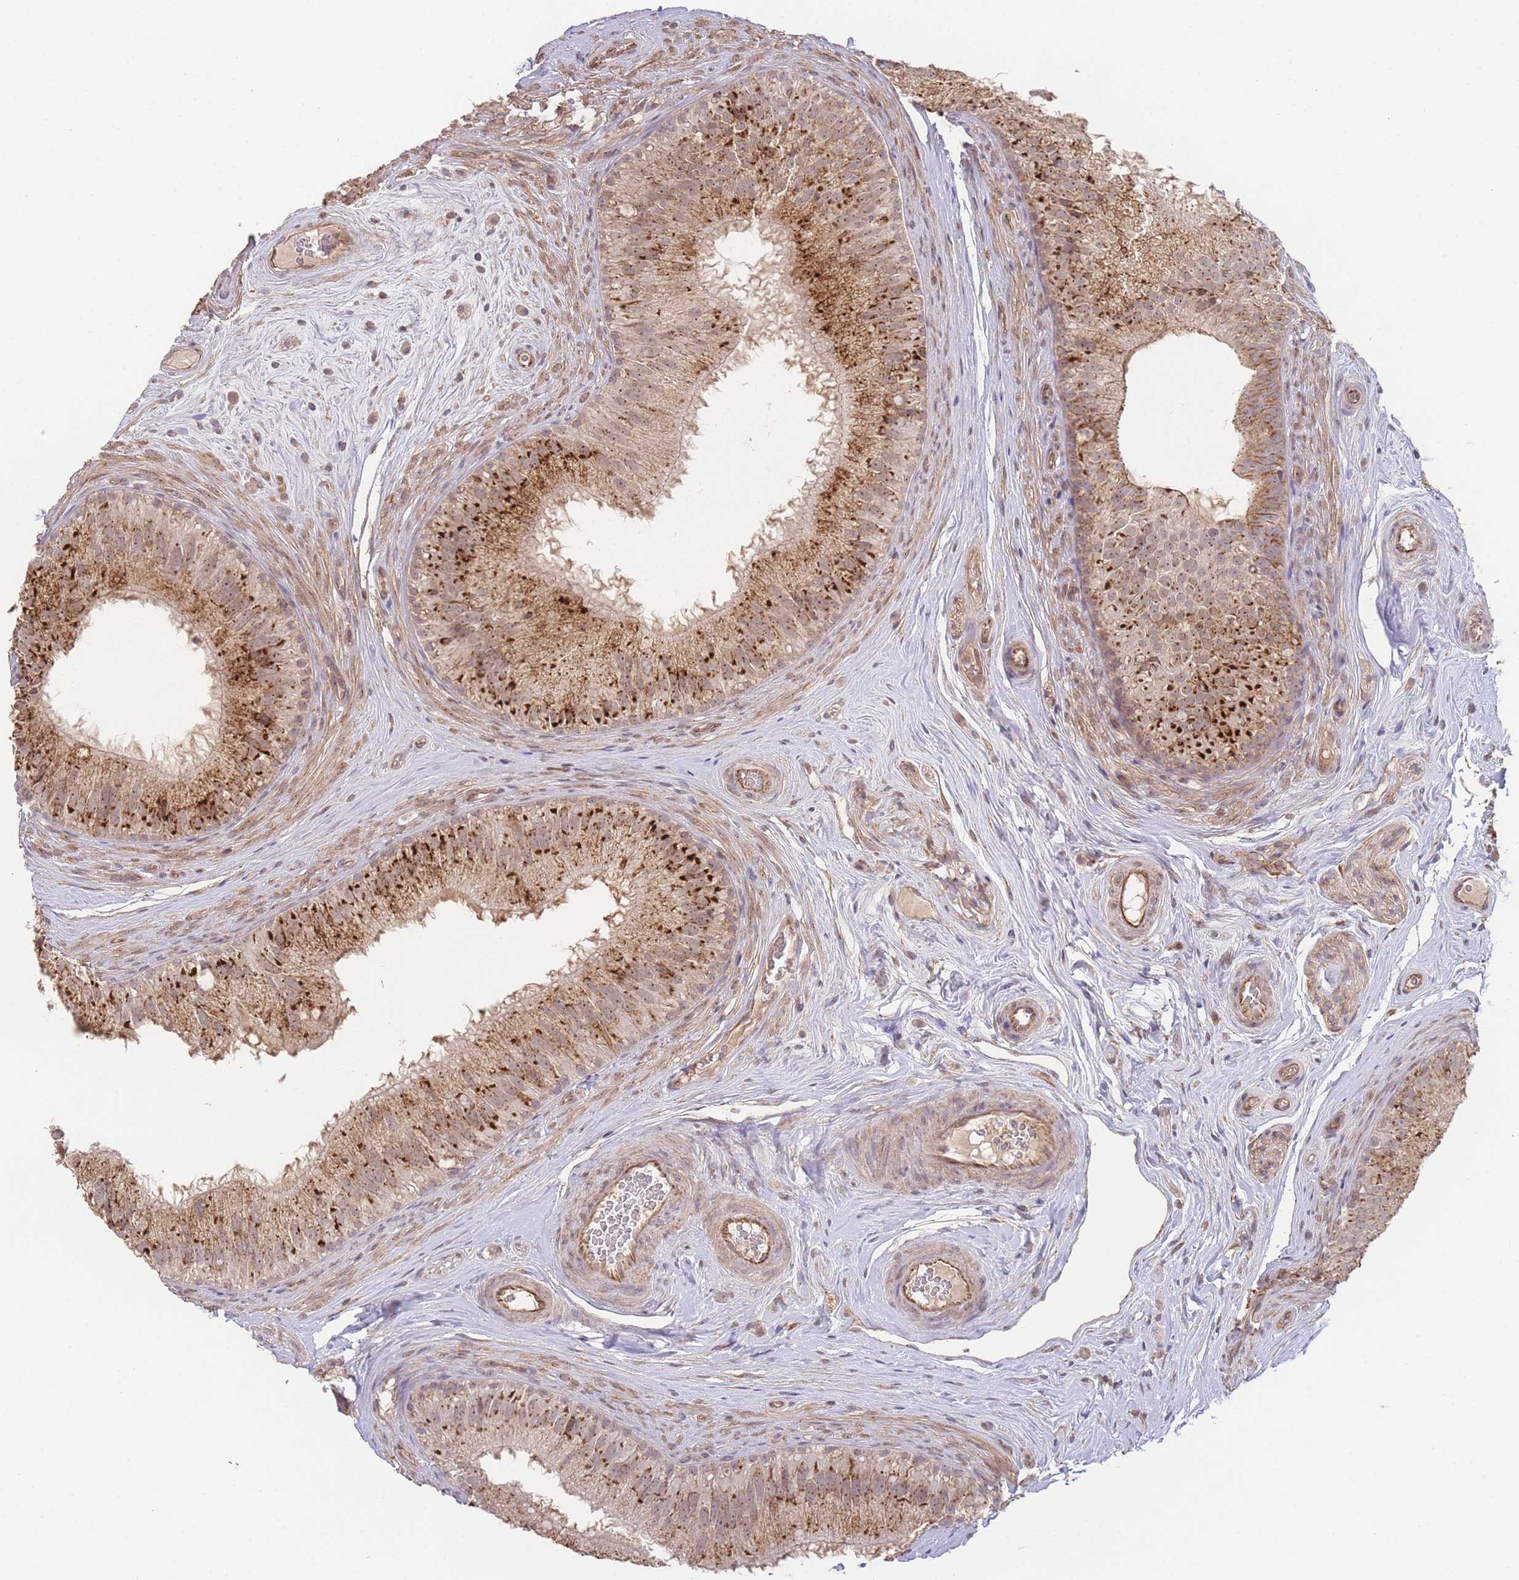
{"staining": {"intensity": "strong", "quantity": "25%-75%", "location": "cytoplasmic/membranous"}, "tissue": "epididymis", "cell_type": "Glandular cells", "image_type": "normal", "snomed": [{"axis": "morphology", "description": "Normal tissue, NOS"}, {"axis": "topography", "description": "Epididymis"}], "caption": "DAB (3,3'-diaminobenzidine) immunohistochemical staining of benign epididymis exhibits strong cytoplasmic/membranous protein positivity in approximately 25%-75% of glandular cells. The protein is stained brown, and the nuclei are stained in blue (DAB (3,3'-diaminobenzidine) IHC with brightfield microscopy, high magnification).", "gene": "PXMP4", "patient": {"sex": "male", "age": 34}}